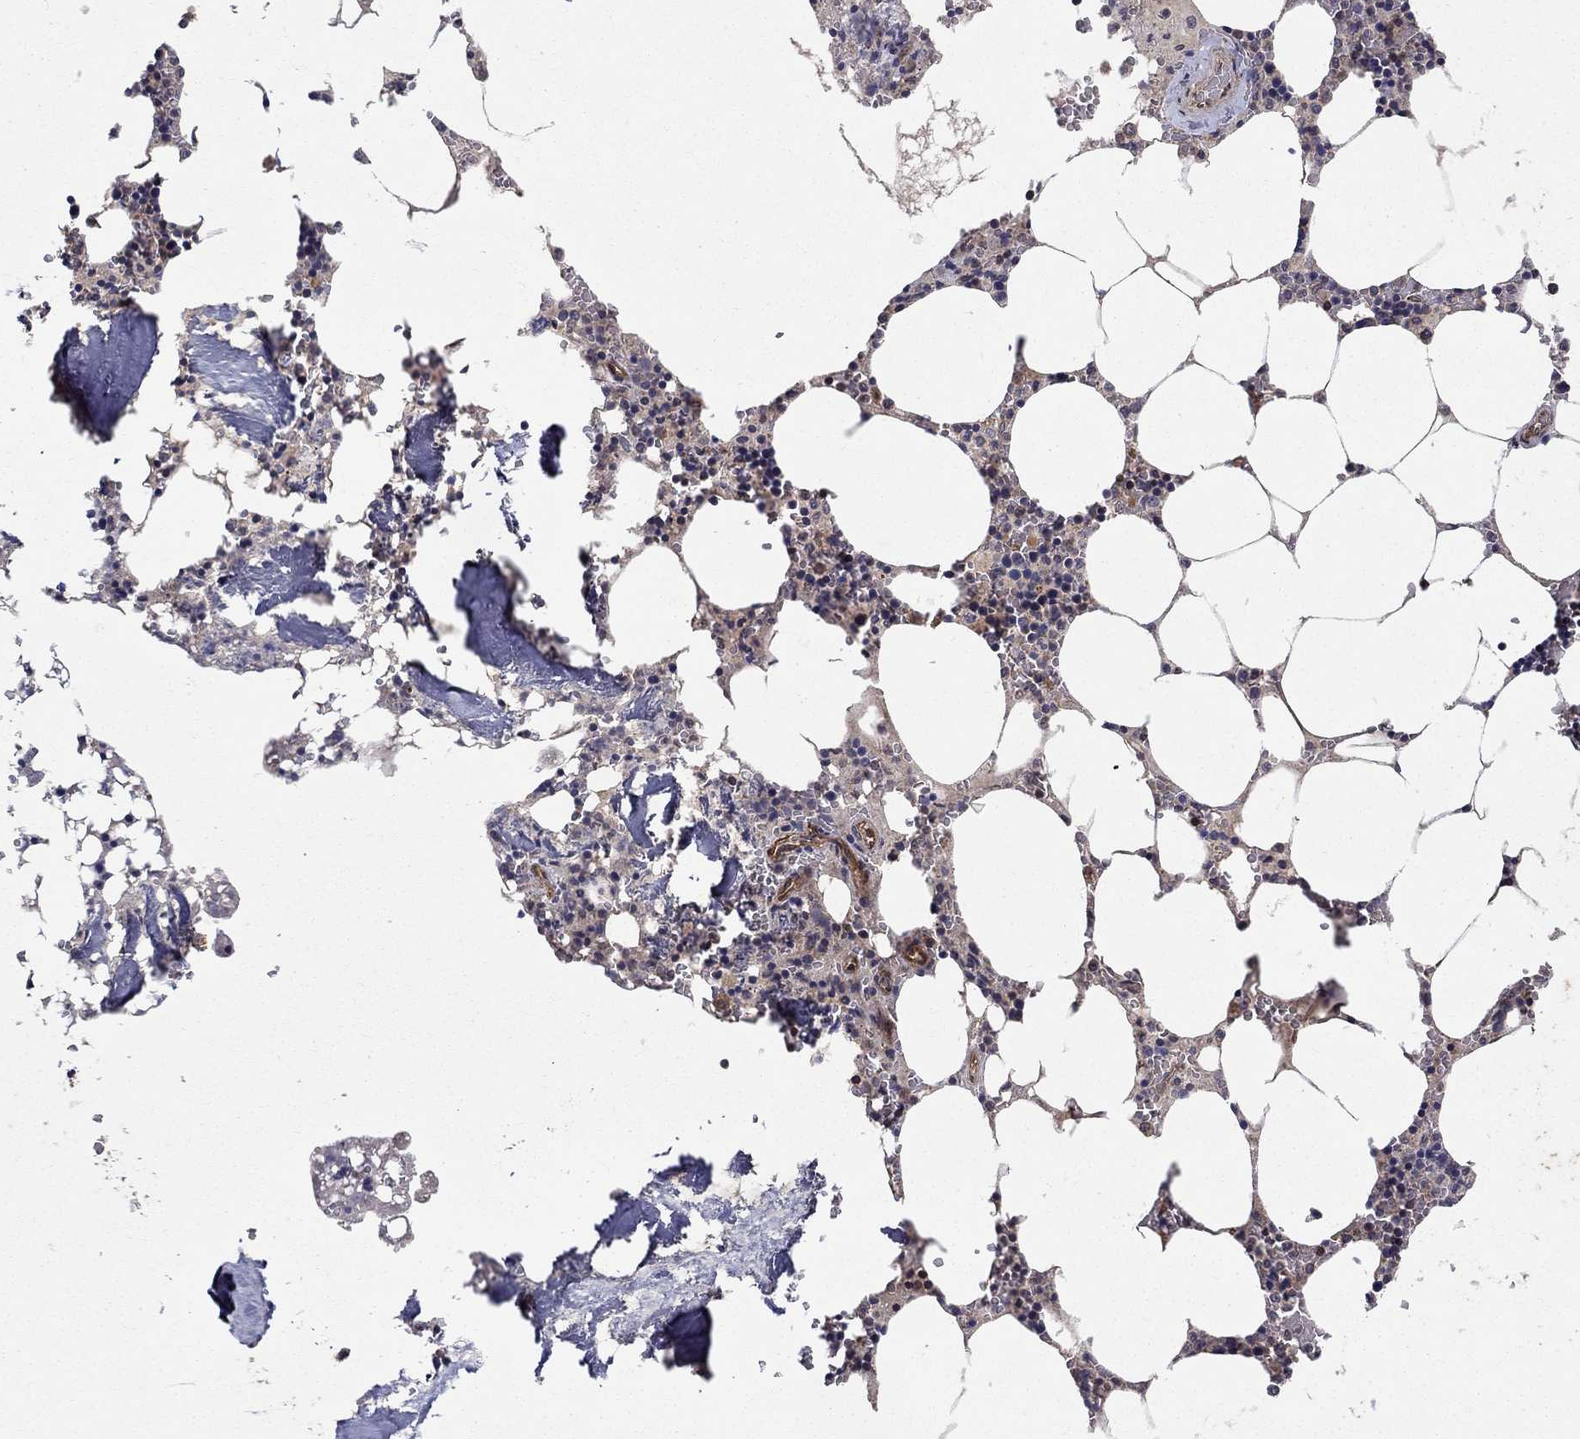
{"staining": {"intensity": "strong", "quantity": "<25%", "location": "cytoplasmic/membranous,nuclear"}, "tissue": "bone marrow", "cell_type": "Hematopoietic cells", "image_type": "normal", "snomed": [{"axis": "morphology", "description": "Normal tissue, NOS"}, {"axis": "topography", "description": "Bone marrow"}], "caption": "Immunohistochemistry staining of unremarkable bone marrow, which reveals medium levels of strong cytoplasmic/membranous,nuclear expression in about <25% of hematopoietic cells indicating strong cytoplasmic/membranous,nuclear protein positivity. The staining was performed using DAB (3,3'-diaminobenzidine) (brown) for protein detection and nuclei were counterstained in hematoxylin (blue).", "gene": "BMERB1", "patient": {"sex": "female", "age": 64}}